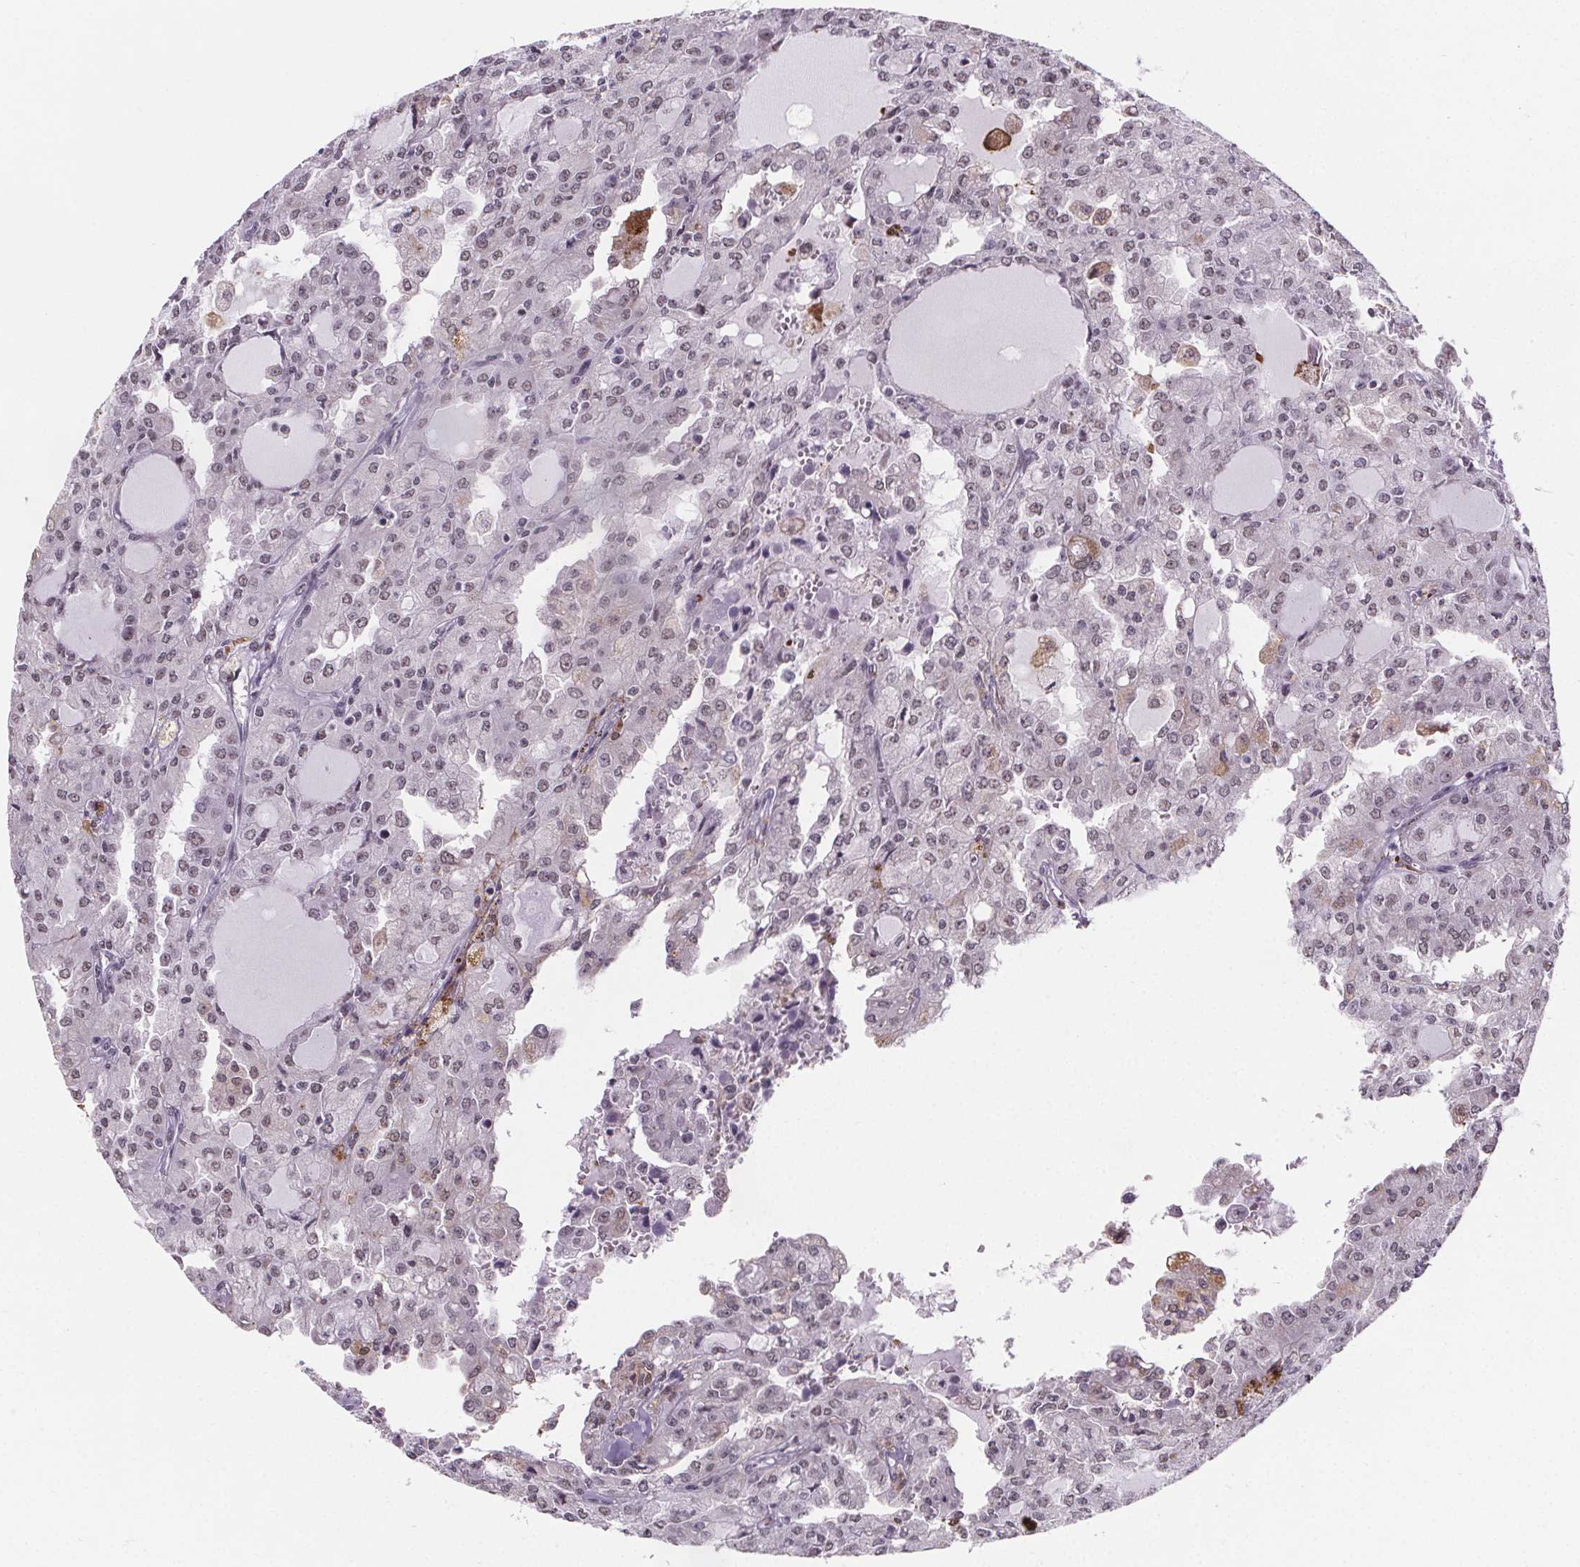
{"staining": {"intensity": "weak", "quantity": "<25%", "location": "nuclear"}, "tissue": "head and neck cancer", "cell_type": "Tumor cells", "image_type": "cancer", "snomed": [{"axis": "morphology", "description": "Adenocarcinoma, NOS"}, {"axis": "topography", "description": "Head-Neck"}], "caption": "A micrograph of head and neck cancer (adenocarcinoma) stained for a protein demonstrates no brown staining in tumor cells.", "gene": "ZNF572", "patient": {"sex": "male", "age": 64}}